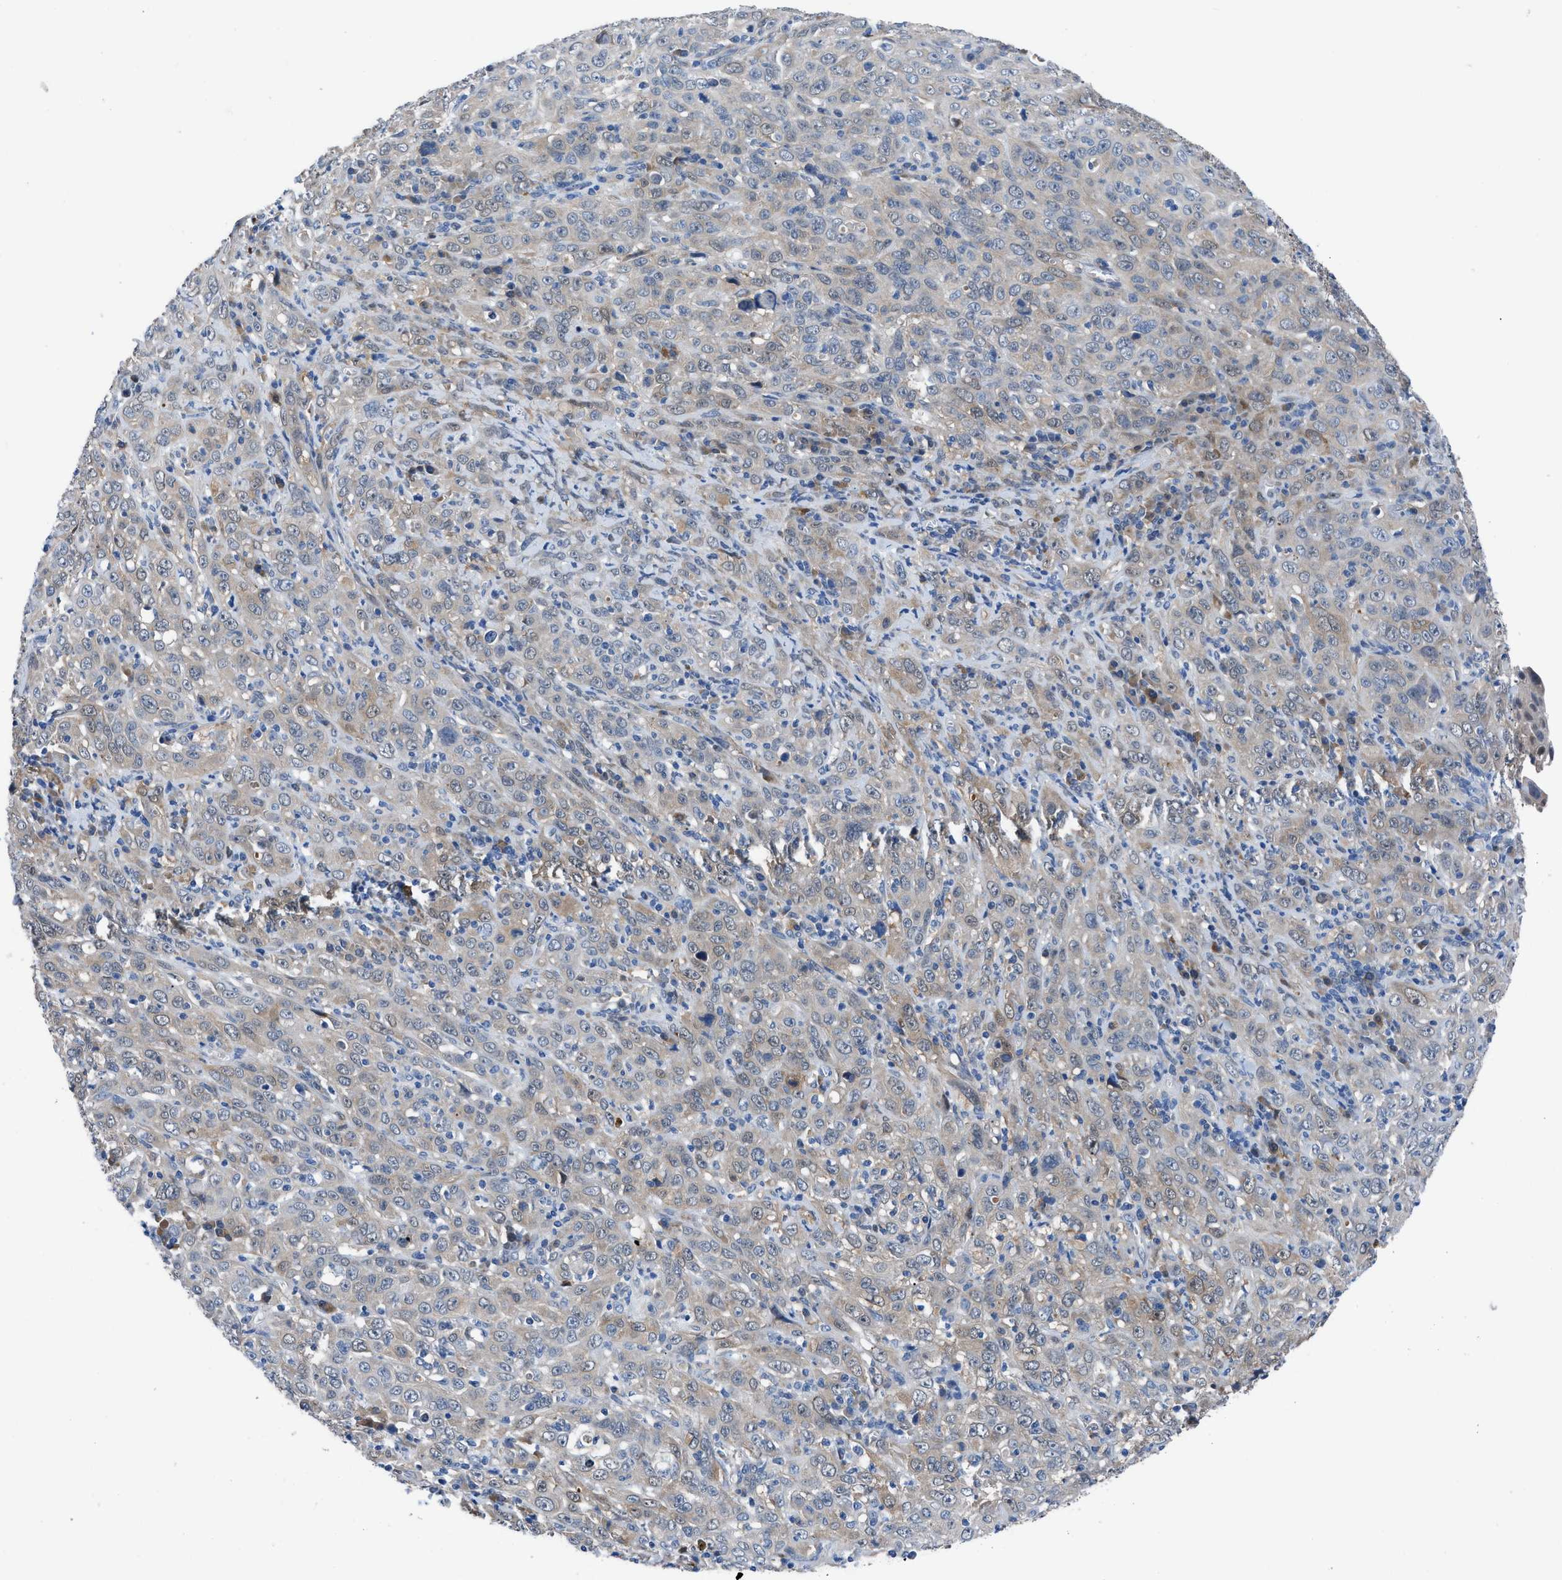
{"staining": {"intensity": "weak", "quantity": "25%-75%", "location": "cytoplasmic/membranous"}, "tissue": "cervical cancer", "cell_type": "Tumor cells", "image_type": "cancer", "snomed": [{"axis": "morphology", "description": "Squamous cell carcinoma, NOS"}, {"axis": "topography", "description": "Cervix"}], "caption": "Protein staining reveals weak cytoplasmic/membranous expression in about 25%-75% of tumor cells in cervical squamous cell carcinoma.", "gene": "UAP1", "patient": {"sex": "female", "age": 46}}